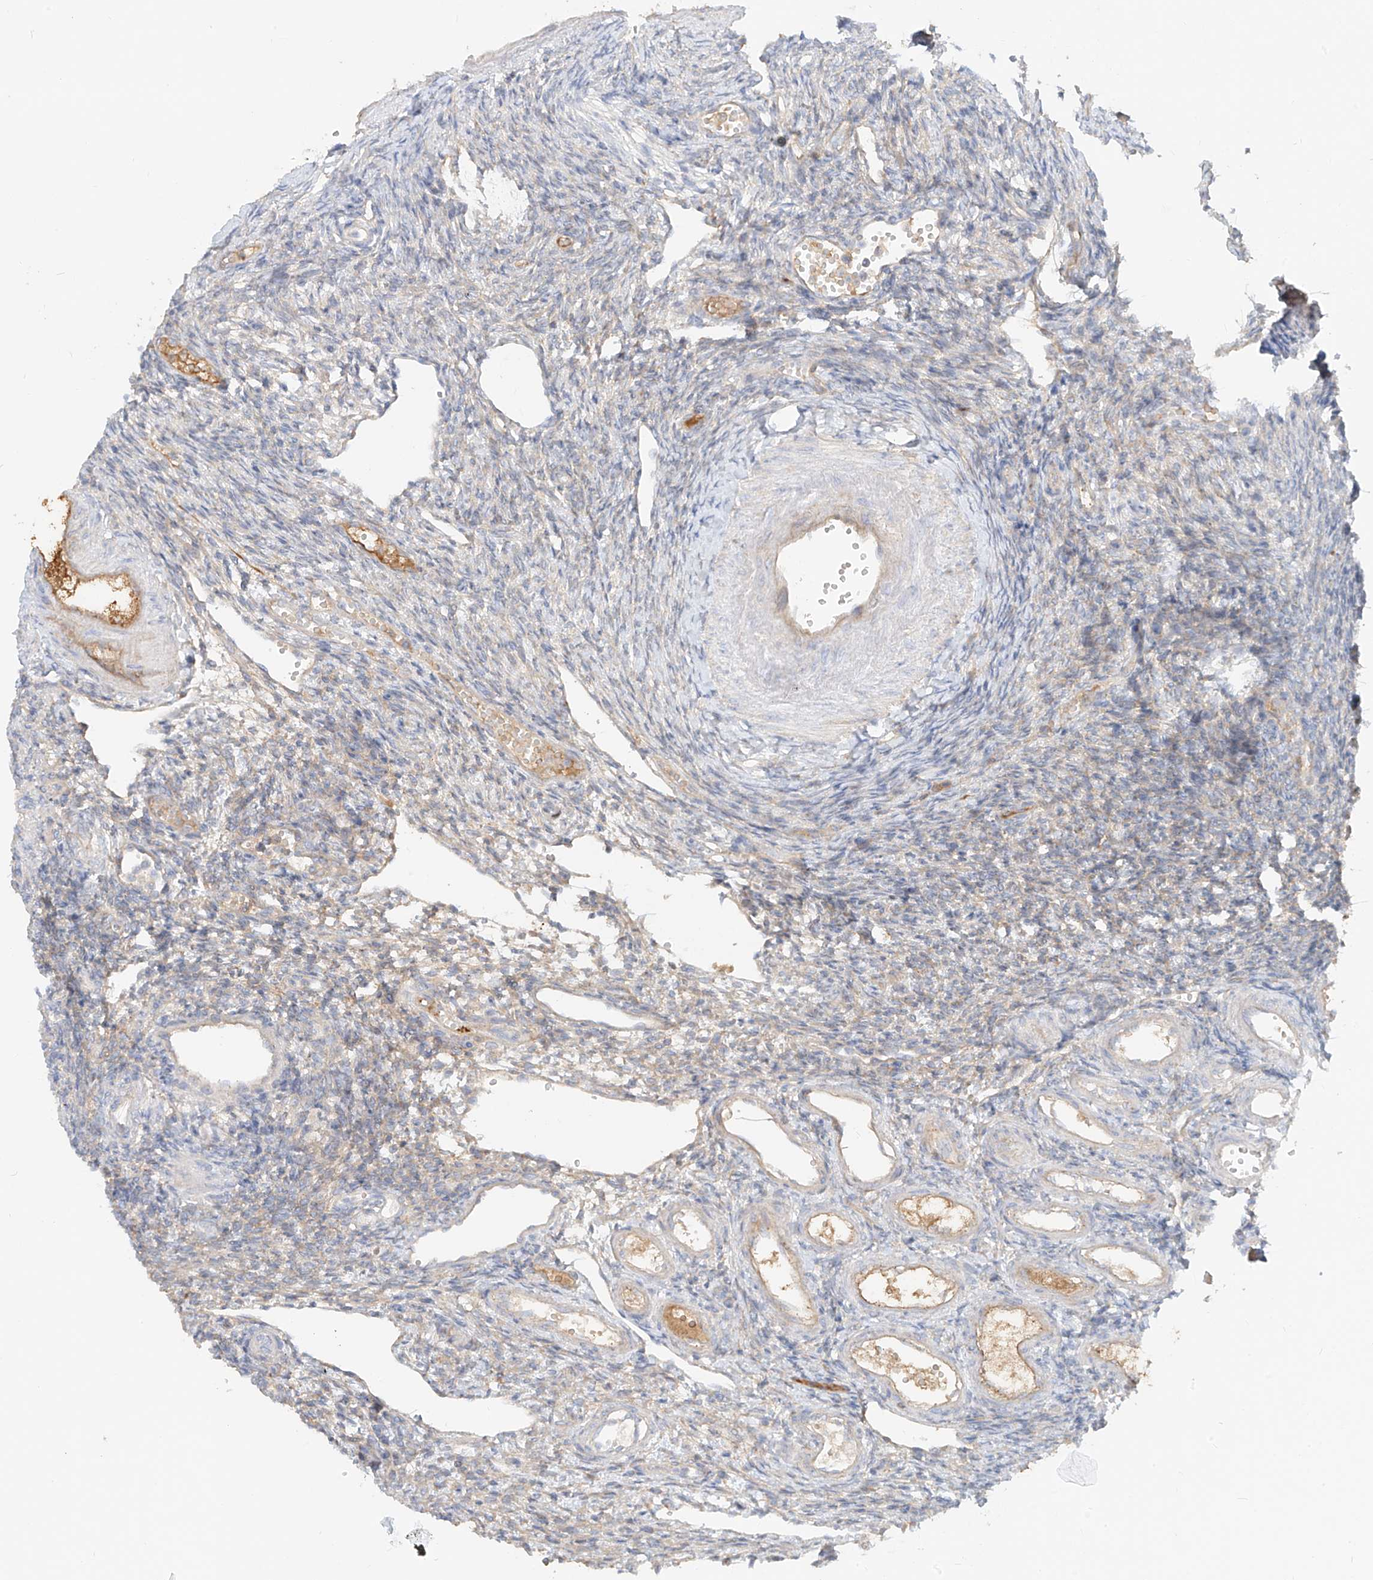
{"staining": {"intensity": "moderate", "quantity": "<25%", "location": "cytoplasmic/membranous"}, "tissue": "ovary", "cell_type": "Follicle cells", "image_type": "normal", "snomed": [{"axis": "morphology", "description": "Normal tissue, NOS"}, {"axis": "morphology", "description": "Cyst, NOS"}, {"axis": "topography", "description": "Ovary"}], "caption": "Immunohistochemistry (IHC) (DAB) staining of normal ovary displays moderate cytoplasmic/membranous protein positivity in approximately <25% of follicle cells. The protein is stained brown, and the nuclei are stained in blue (DAB IHC with brightfield microscopy, high magnification).", "gene": "OCSTAMP", "patient": {"sex": "female", "age": 33}}